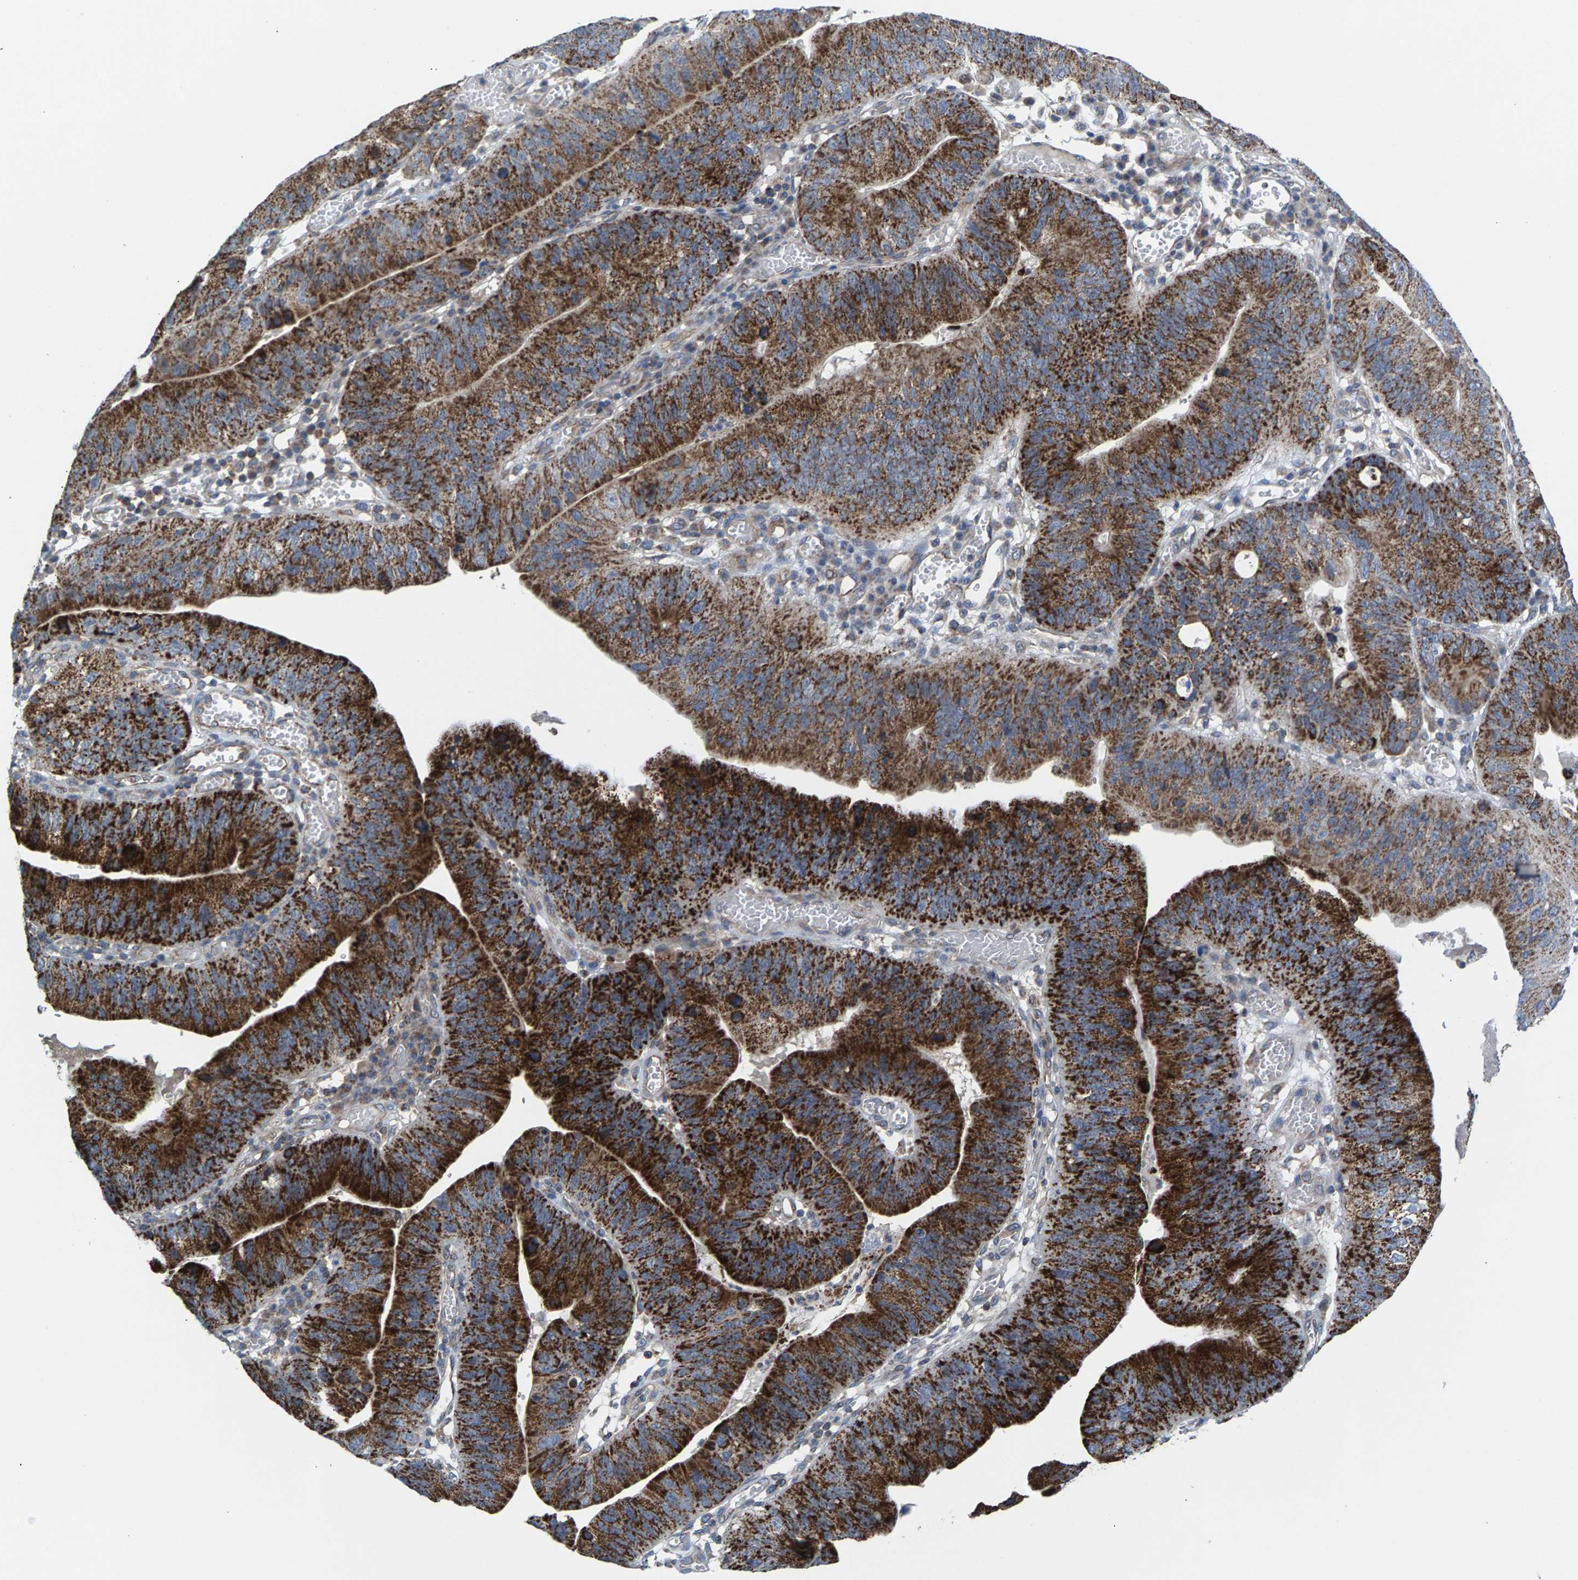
{"staining": {"intensity": "strong", "quantity": ">75%", "location": "cytoplasmic/membranous"}, "tissue": "stomach cancer", "cell_type": "Tumor cells", "image_type": "cancer", "snomed": [{"axis": "morphology", "description": "Adenocarcinoma, NOS"}, {"axis": "topography", "description": "Stomach"}], "caption": "Brown immunohistochemical staining in stomach cancer exhibits strong cytoplasmic/membranous staining in about >75% of tumor cells.", "gene": "MRM1", "patient": {"sex": "male", "age": 59}}